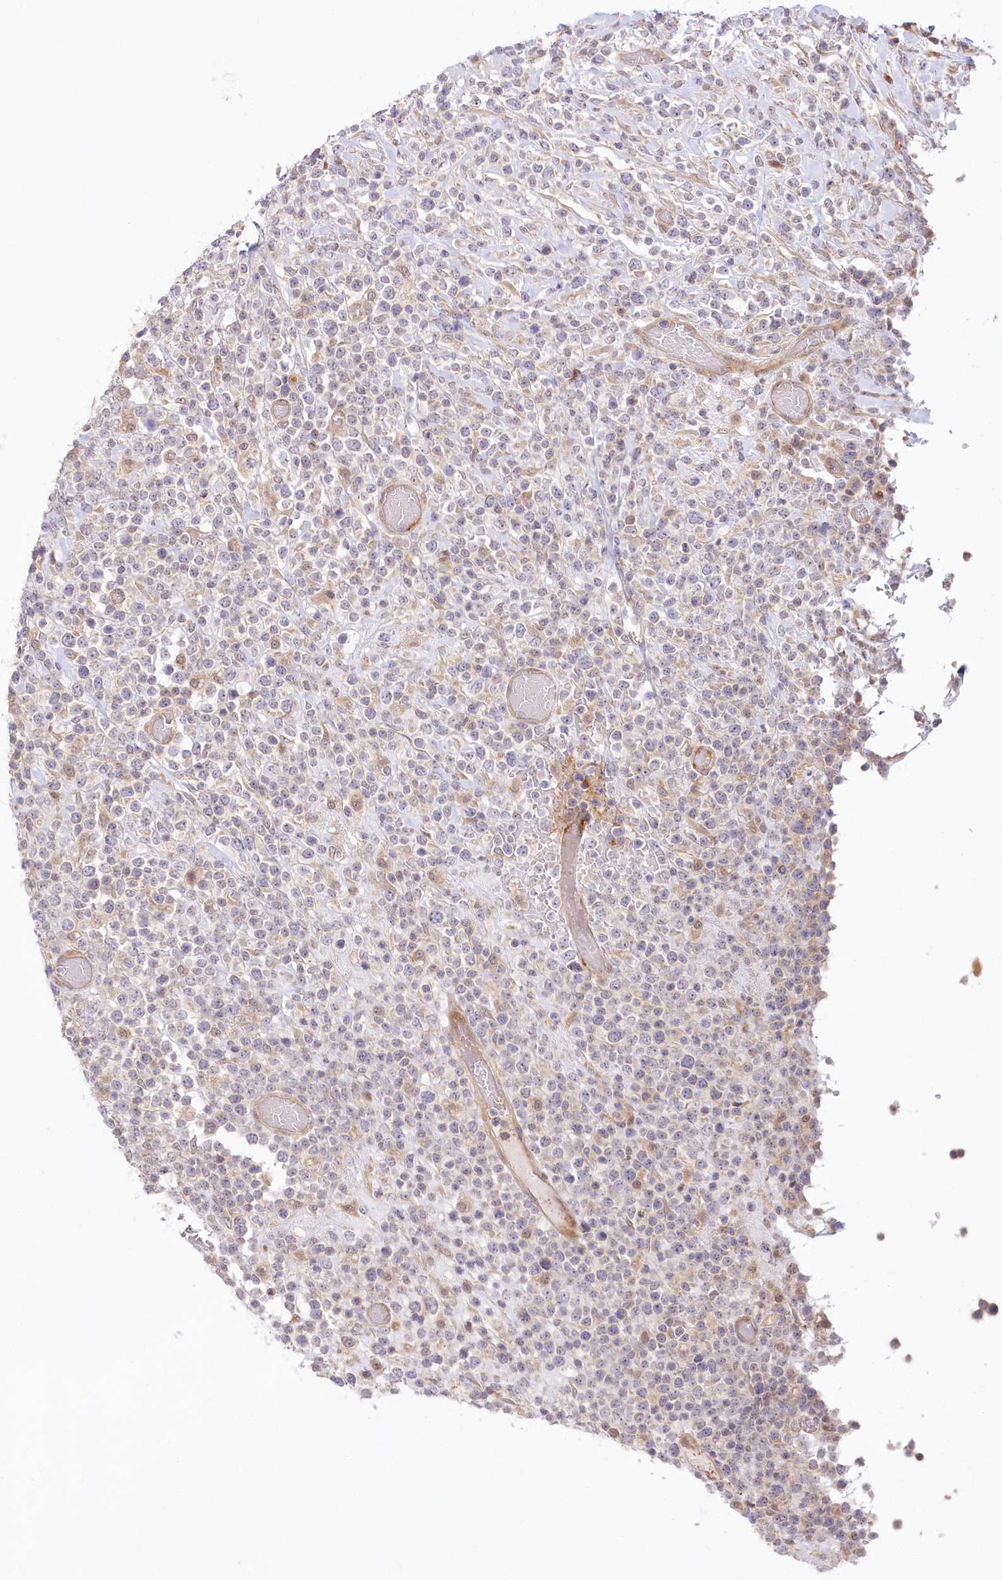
{"staining": {"intensity": "negative", "quantity": "none", "location": "none"}, "tissue": "lymphoma", "cell_type": "Tumor cells", "image_type": "cancer", "snomed": [{"axis": "morphology", "description": "Malignant lymphoma, non-Hodgkin's type, High grade"}, {"axis": "topography", "description": "Colon"}], "caption": "This is a photomicrograph of IHC staining of lymphoma, which shows no positivity in tumor cells.", "gene": "CEP70", "patient": {"sex": "female", "age": 53}}